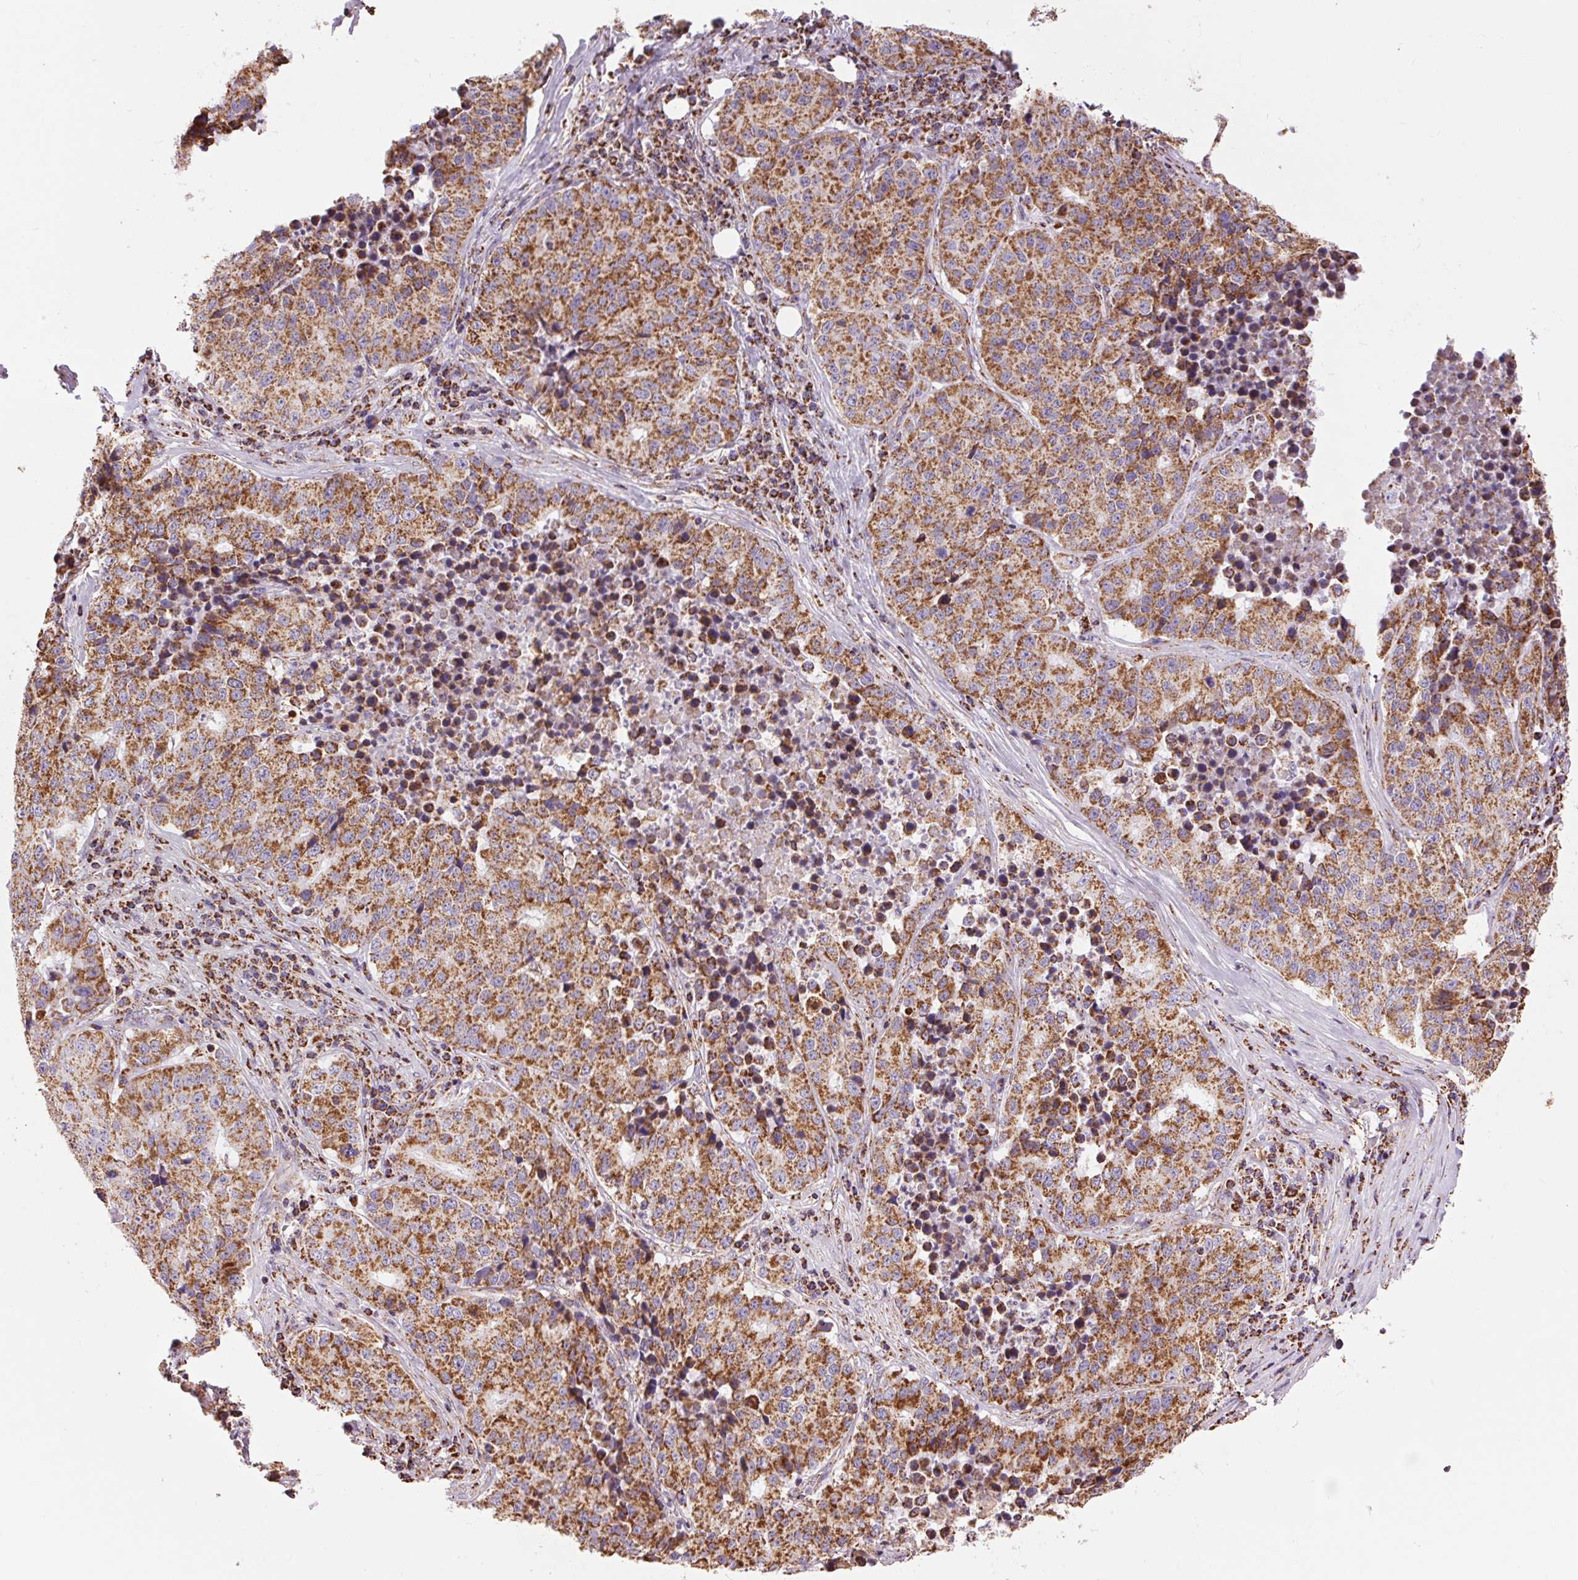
{"staining": {"intensity": "strong", "quantity": ">75%", "location": "cytoplasmic/membranous"}, "tissue": "stomach cancer", "cell_type": "Tumor cells", "image_type": "cancer", "snomed": [{"axis": "morphology", "description": "Adenocarcinoma, NOS"}, {"axis": "topography", "description": "Stomach"}], "caption": "Strong cytoplasmic/membranous protein expression is seen in approximately >75% of tumor cells in stomach adenocarcinoma.", "gene": "ATP5PB", "patient": {"sex": "male", "age": 71}}